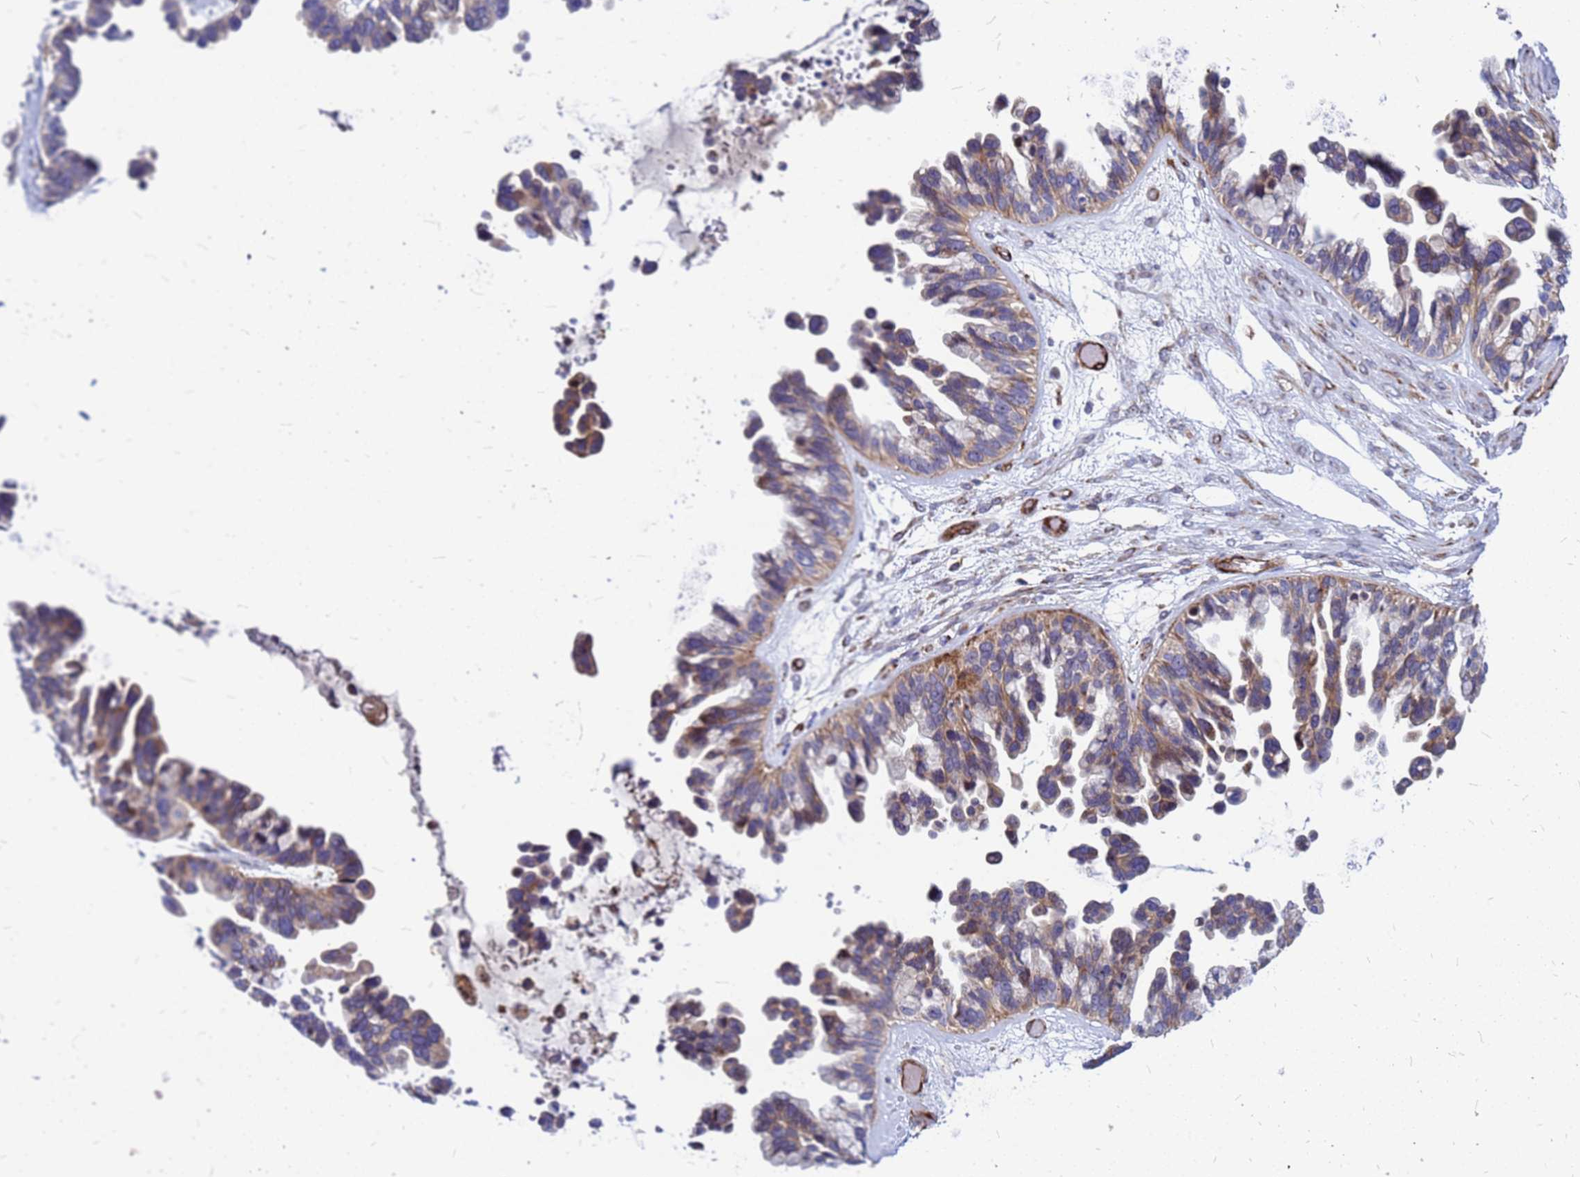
{"staining": {"intensity": "moderate", "quantity": "25%-75%", "location": "cytoplasmic/membranous"}, "tissue": "ovarian cancer", "cell_type": "Tumor cells", "image_type": "cancer", "snomed": [{"axis": "morphology", "description": "Cystadenocarcinoma, serous, NOS"}, {"axis": "topography", "description": "Ovary"}], "caption": "DAB immunohistochemical staining of ovarian cancer (serous cystadenocarcinoma) shows moderate cytoplasmic/membranous protein staining in approximately 25%-75% of tumor cells.", "gene": "NOSTRIN", "patient": {"sex": "female", "age": 56}}